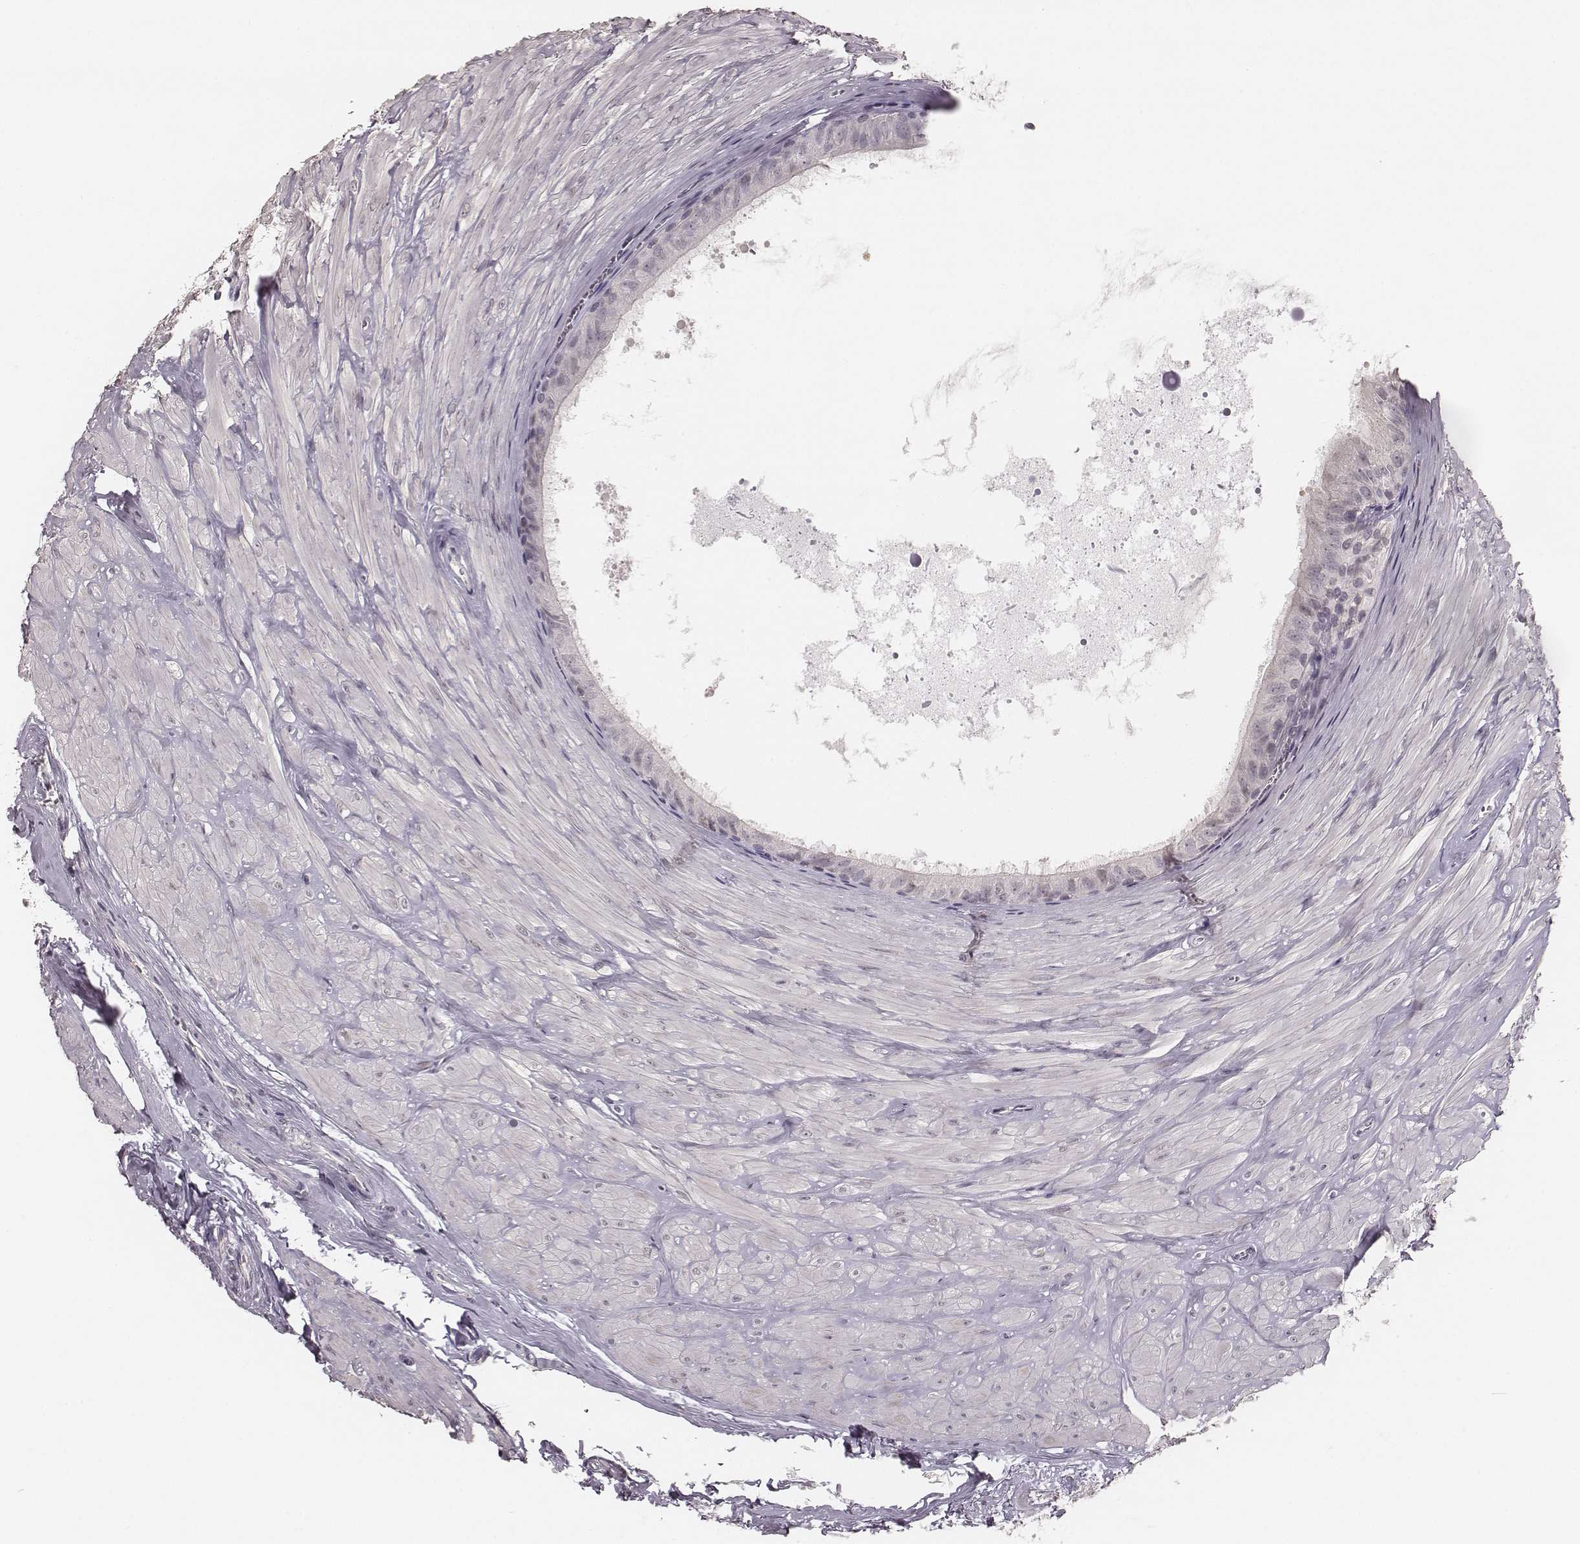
{"staining": {"intensity": "negative", "quantity": "none", "location": "none"}, "tissue": "epididymis", "cell_type": "Glandular cells", "image_type": "normal", "snomed": [{"axis": "morphology", "description": "Normal tissue, NOS"}, {"axis": "topography", "description": "Epididymis"}], "caption": "Image shows no significant protein staining in glandular cells of unremarkable epididymis. (DAB (3,3'-diaminobenzidine) immunohistochemistry (IHC) visualized using brightfield microscopy, high magnification).", "gene": "LY6K", "patient": {"sex": "male", "age": 37}}